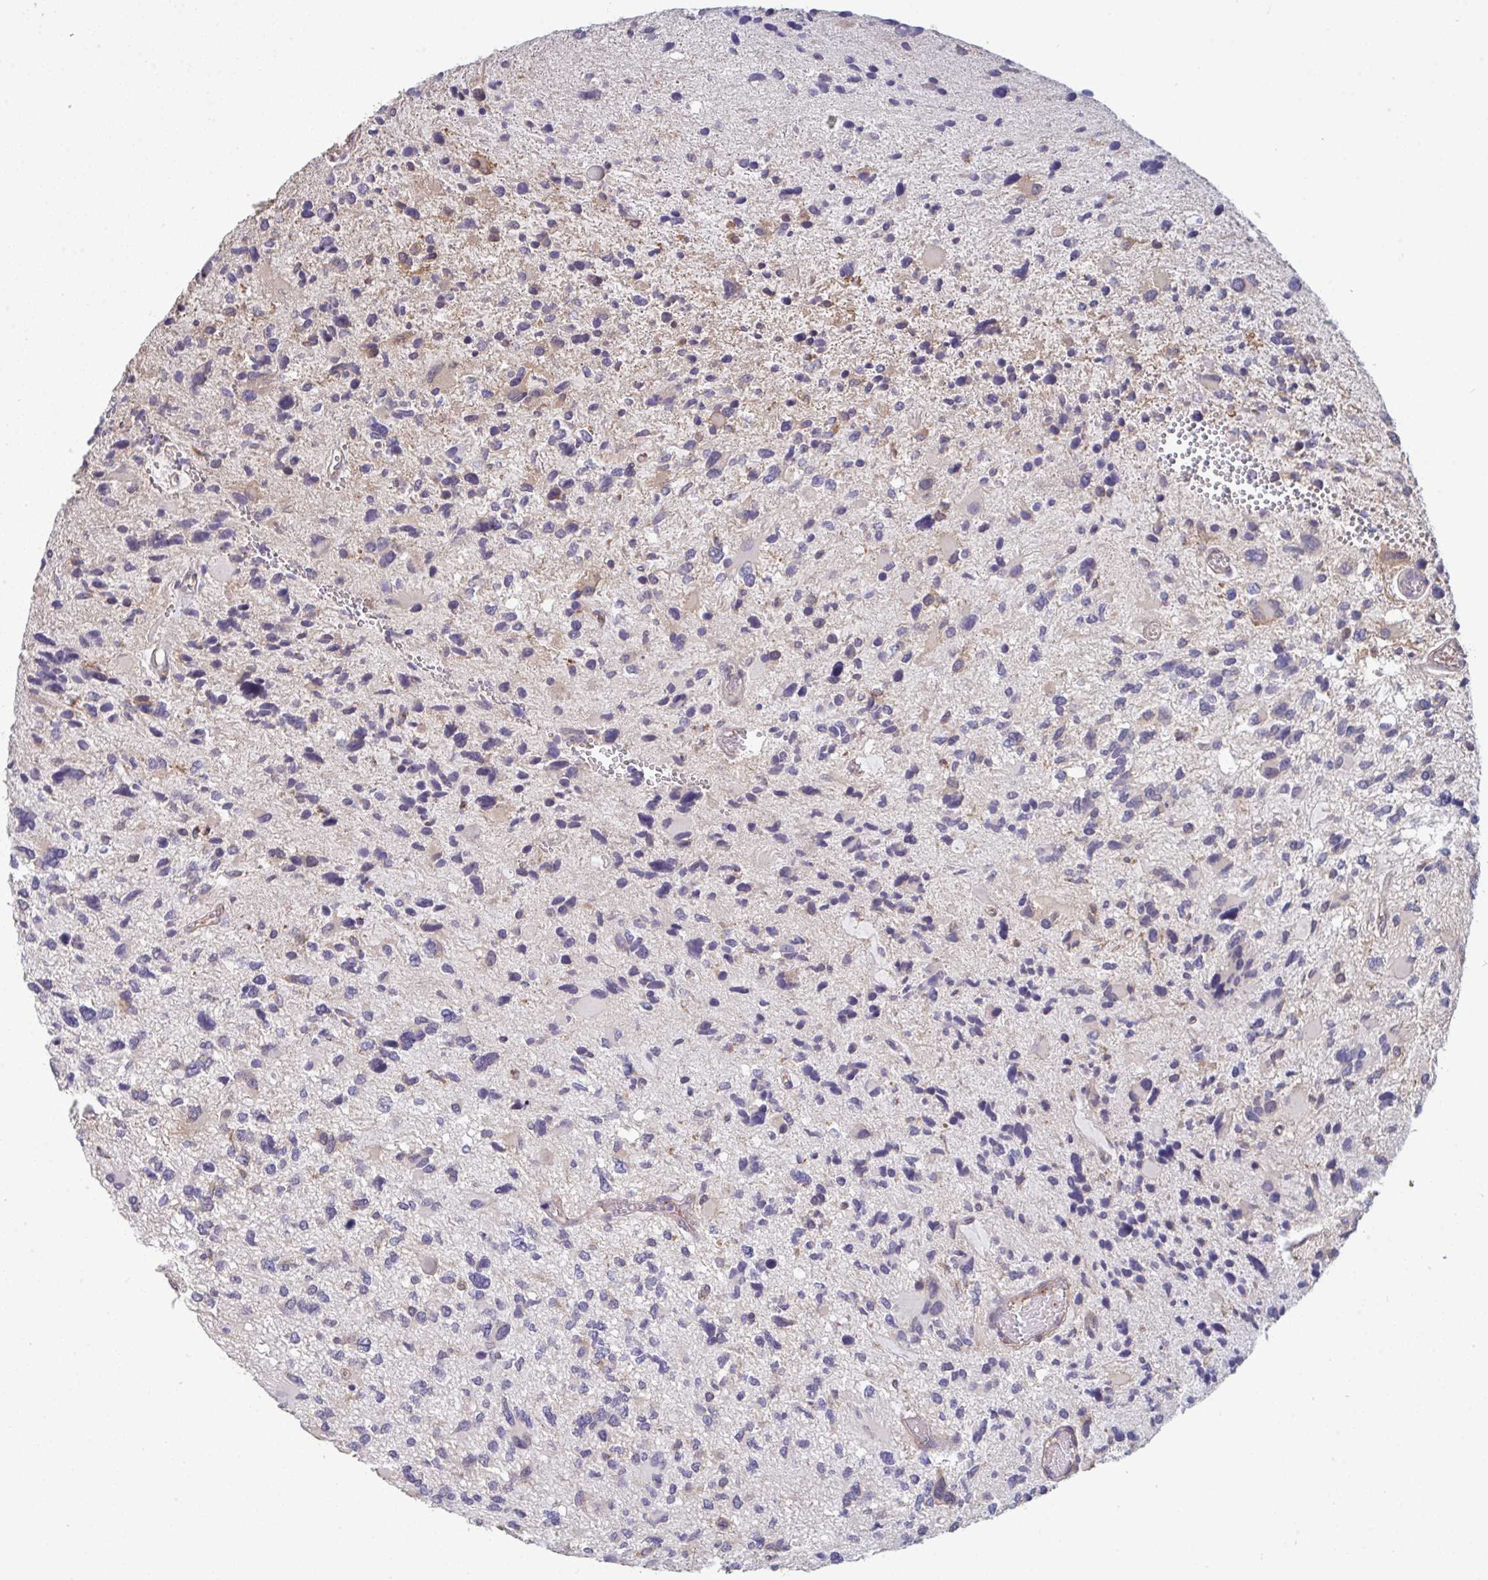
{"staining": {"intensity": "negative", "quantity": "none", "location": "none"}, "tissue": "glioma", "cell_type": "Tumor cells", "image_type": "cancer", "snomed": [{"axis": "morphology", "description": "Glioma, malignant, High grade"}, {"axis": "topography", "description": "Brain"}], "caption": "A micrograph of human glioma is negative for staining in tumor cells.", "gene": "ISCU", "patient": {"sex": "female", "age": 11}}